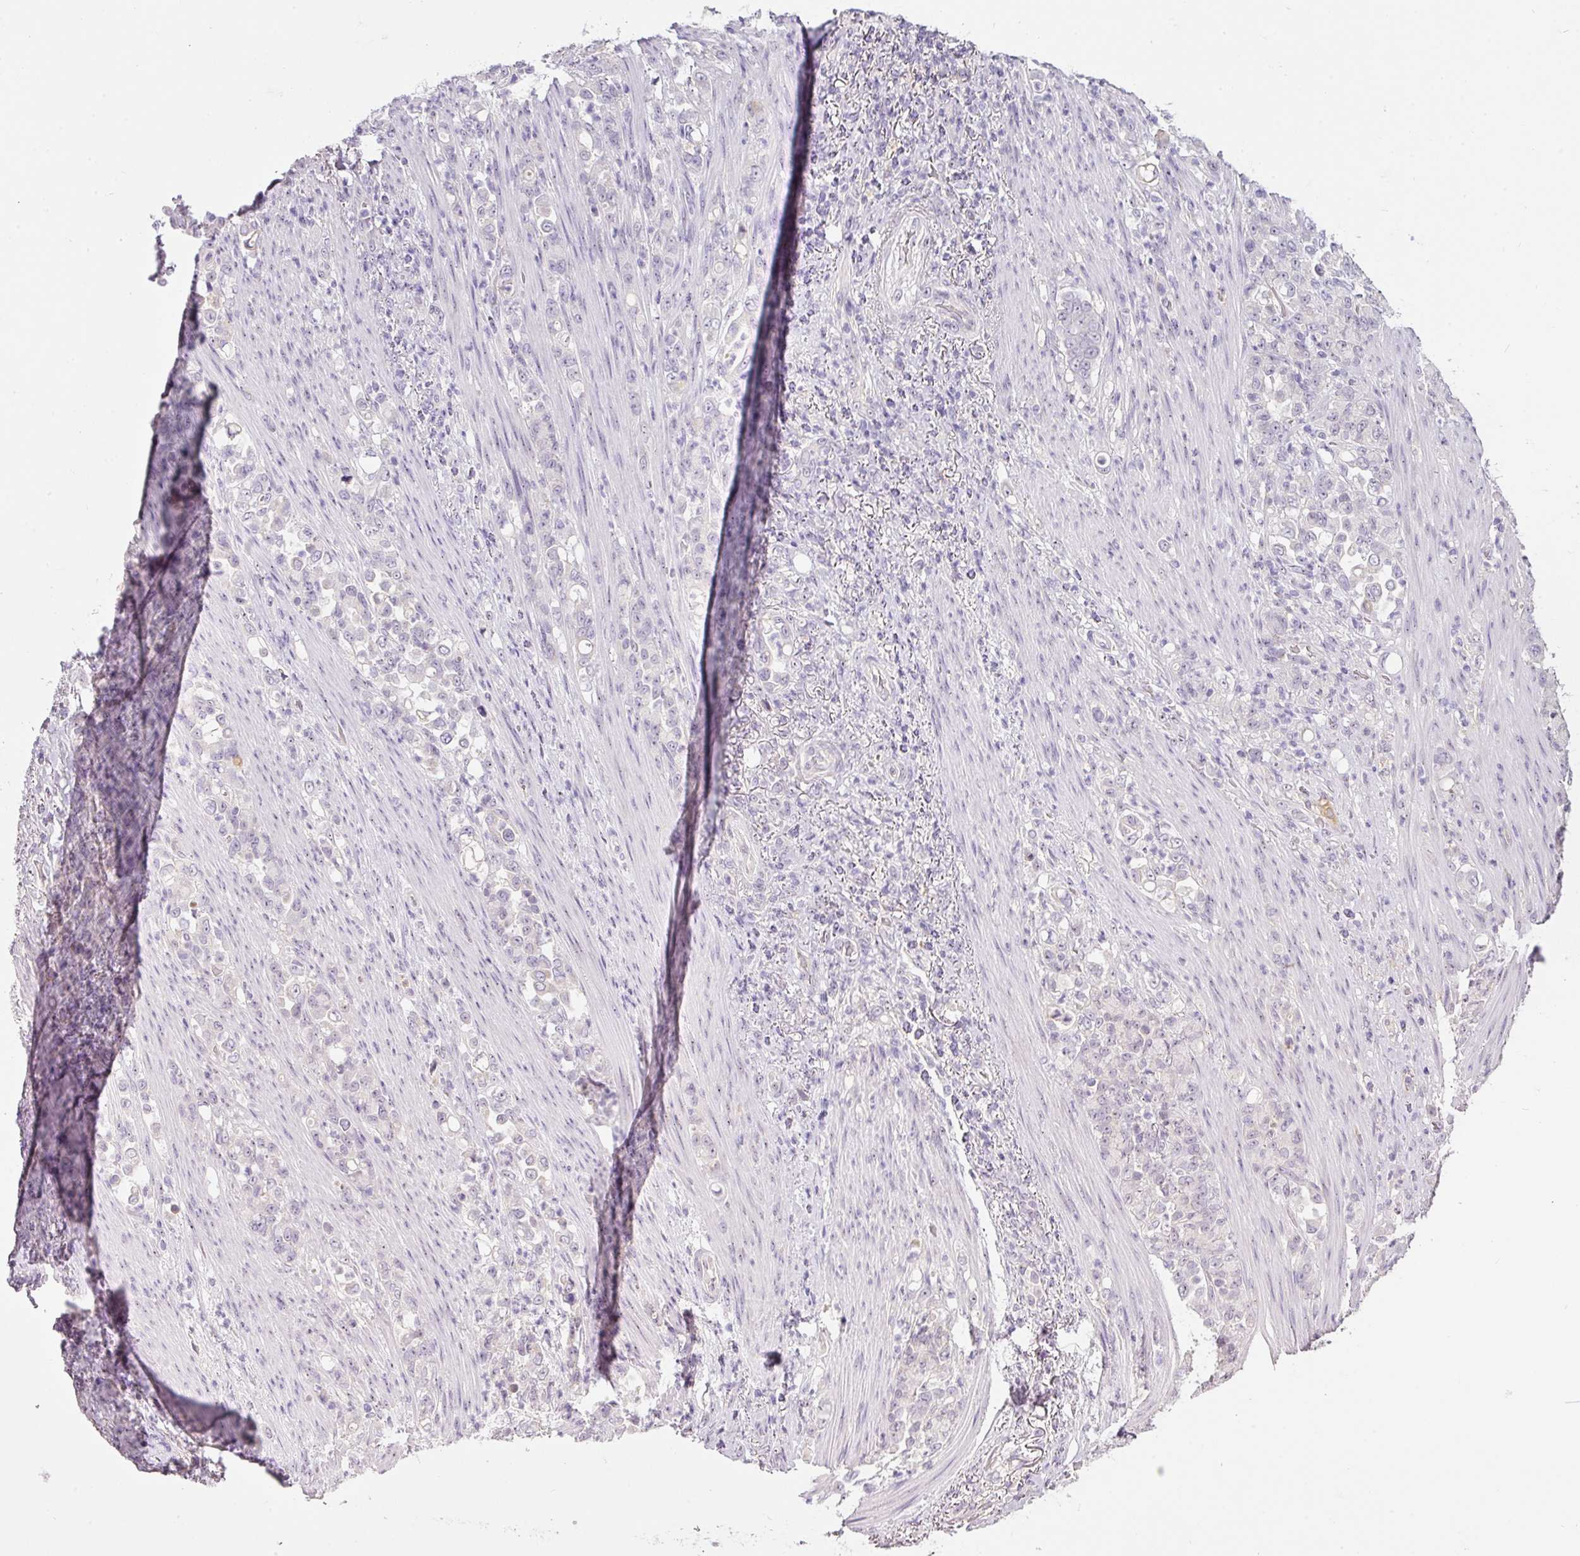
{"staining": {"intensity": "negative", "quantity": "none", "location": "none"}, "tissue": "stomach cancer", "cell_type": "Tumor cells", "image_type": "cancer", "snomed": [{"axis": "morphology", "description": "Normal tissue, NOS"}, {"axis": "morphology", "description": "Adenocarcinoma, NOS"}, {"axis": "topography", "description": "Stomach"}], "caption": "Protein analysis of stomach adenocarcinoma shows no significant staining in tumor cells. Nuclei are stained in blue.", "gene": "TMEM37", "patient": {"sex": "female", "age": 79}}